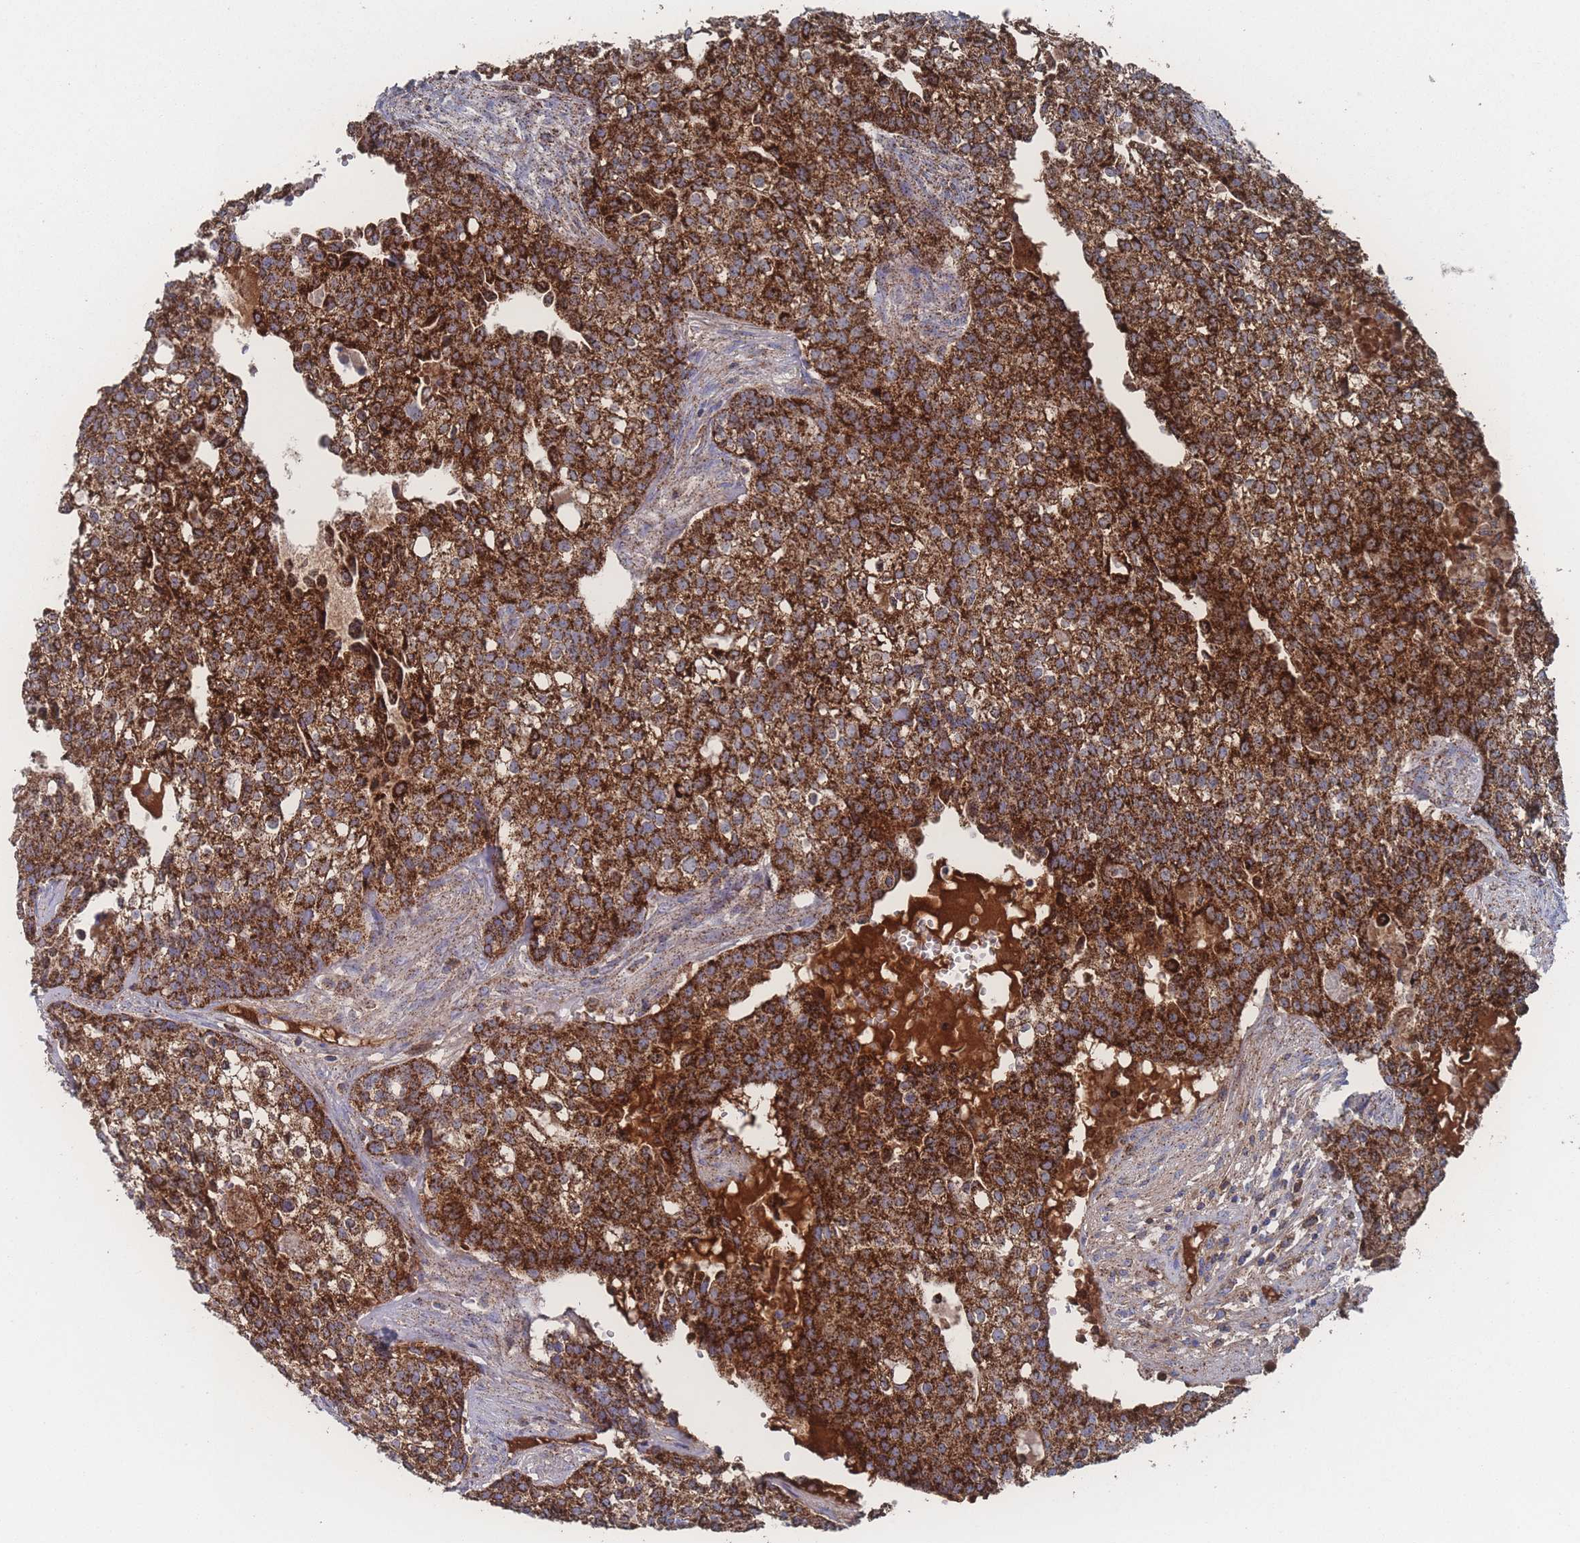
{"staining": {"intensity": "strong", "quantity": ">75%", "location": "cytoplasmic/membranous"}, "tissue": "head and neck cancer", "cell_type": "Tumor cells", "image_type": "cancer", "snomed": [{"axis": "morphology", "description": "Adenocarcinoma, NOS"}, {"axis": "topography", "description": "Head-Neck"}], "caption": "Immunohistochemical staining of head and neck cancer displays strong cytoplasmic/membranous protein expression in about >75% of tumor cells. (IHC, brightfield microscopy, high magnification).", "gene": "PEX14", "patient": {"sex": "male", "age": 81}}